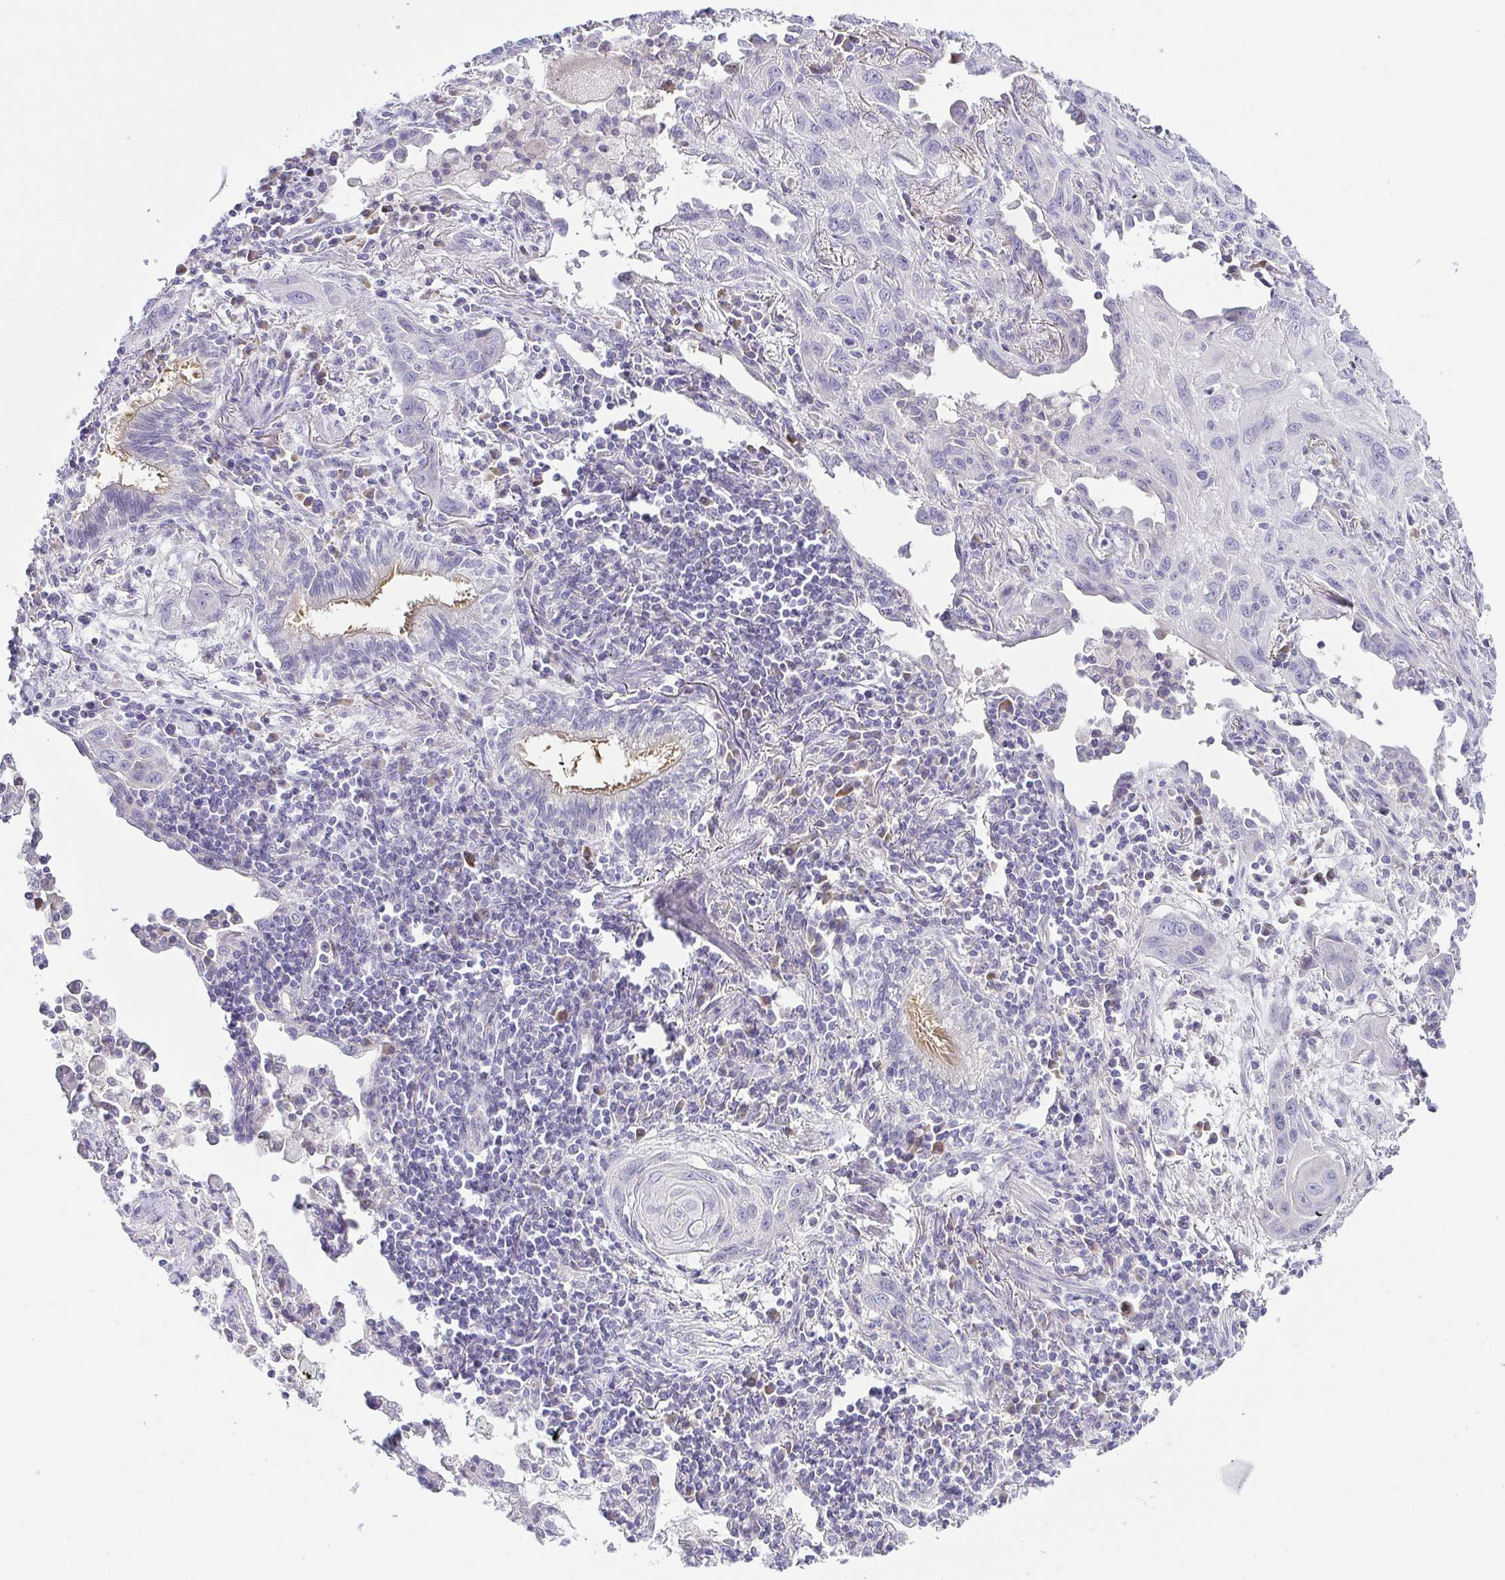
{"staining": {"intensity": "negative", "quantity": "none", "location": "none"}, "tissue": "lung cancer", "cell_type": "Tumor cells", "image_type": "cancer", "snomed": [{"axis": "morphology", "description": "Squamous cell carcinoma, NOS"}, {"axis": "topography", "description": "Lung"}], "caption": "A high-resolution photomicrograph shows IHC staining of lung cancer (squamous cell carcinoma), which demonstrates no significant positivity in tumor cells. (DAB (3,3'-diaminobenzidine) immunohistochemistry, high magnification).", "gene": "FAM162B", "patient": {"sex": "male", "age": 79}}